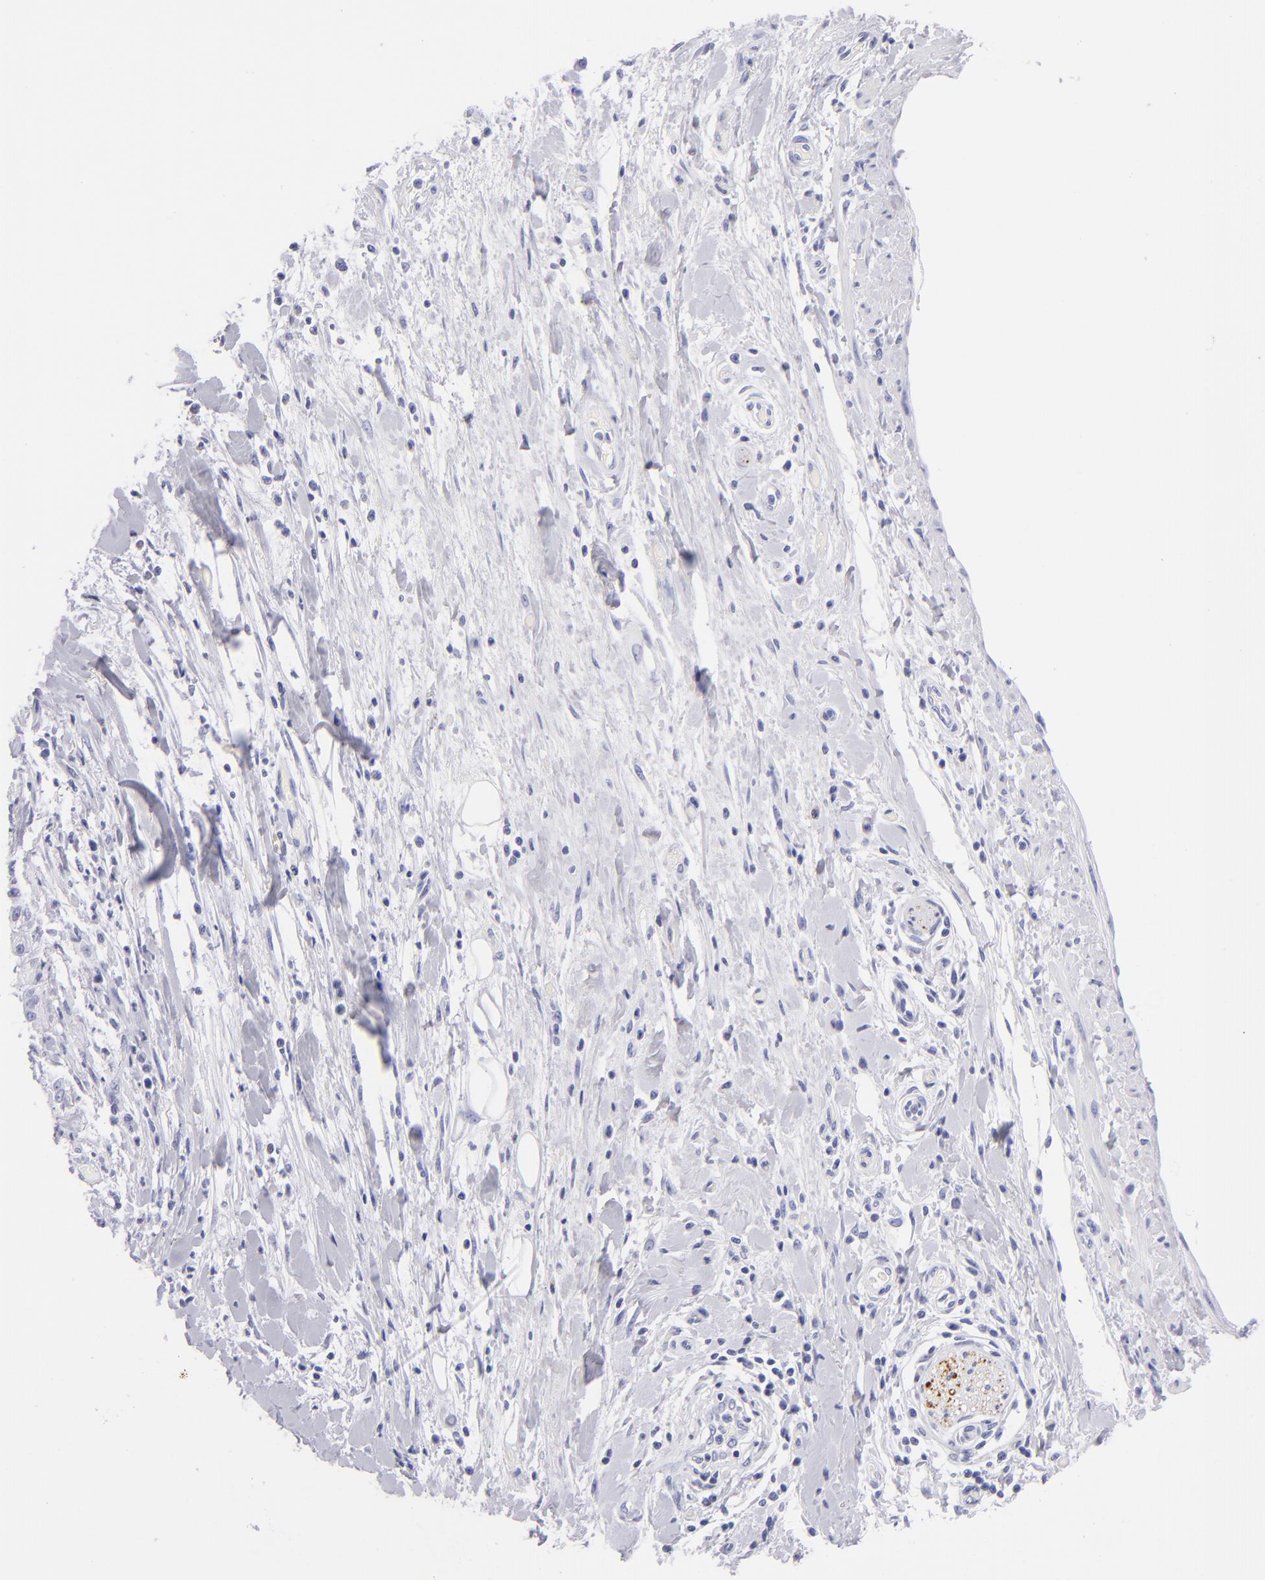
{"staining": {"intensity": "negative", "quantity": "none", "location": "none"}, "tissue": "pancreatic cancer", "cell_type": "Tumor cells", "image_type": "cancer", "snomed": [{"axis": "morphology", "description": "Adenocarcinoma, NOS"}, {"axis": "topography", "description": "Pancreas"}], "caption": "Tumor cells show no significant positivity in adenocarcinoma (pancreatic). (DAB (3,3'-diaminobenzidine) IHC, high magnification).", "gene": "PRPH", "patient": {"sex": "female", "age": 52}}